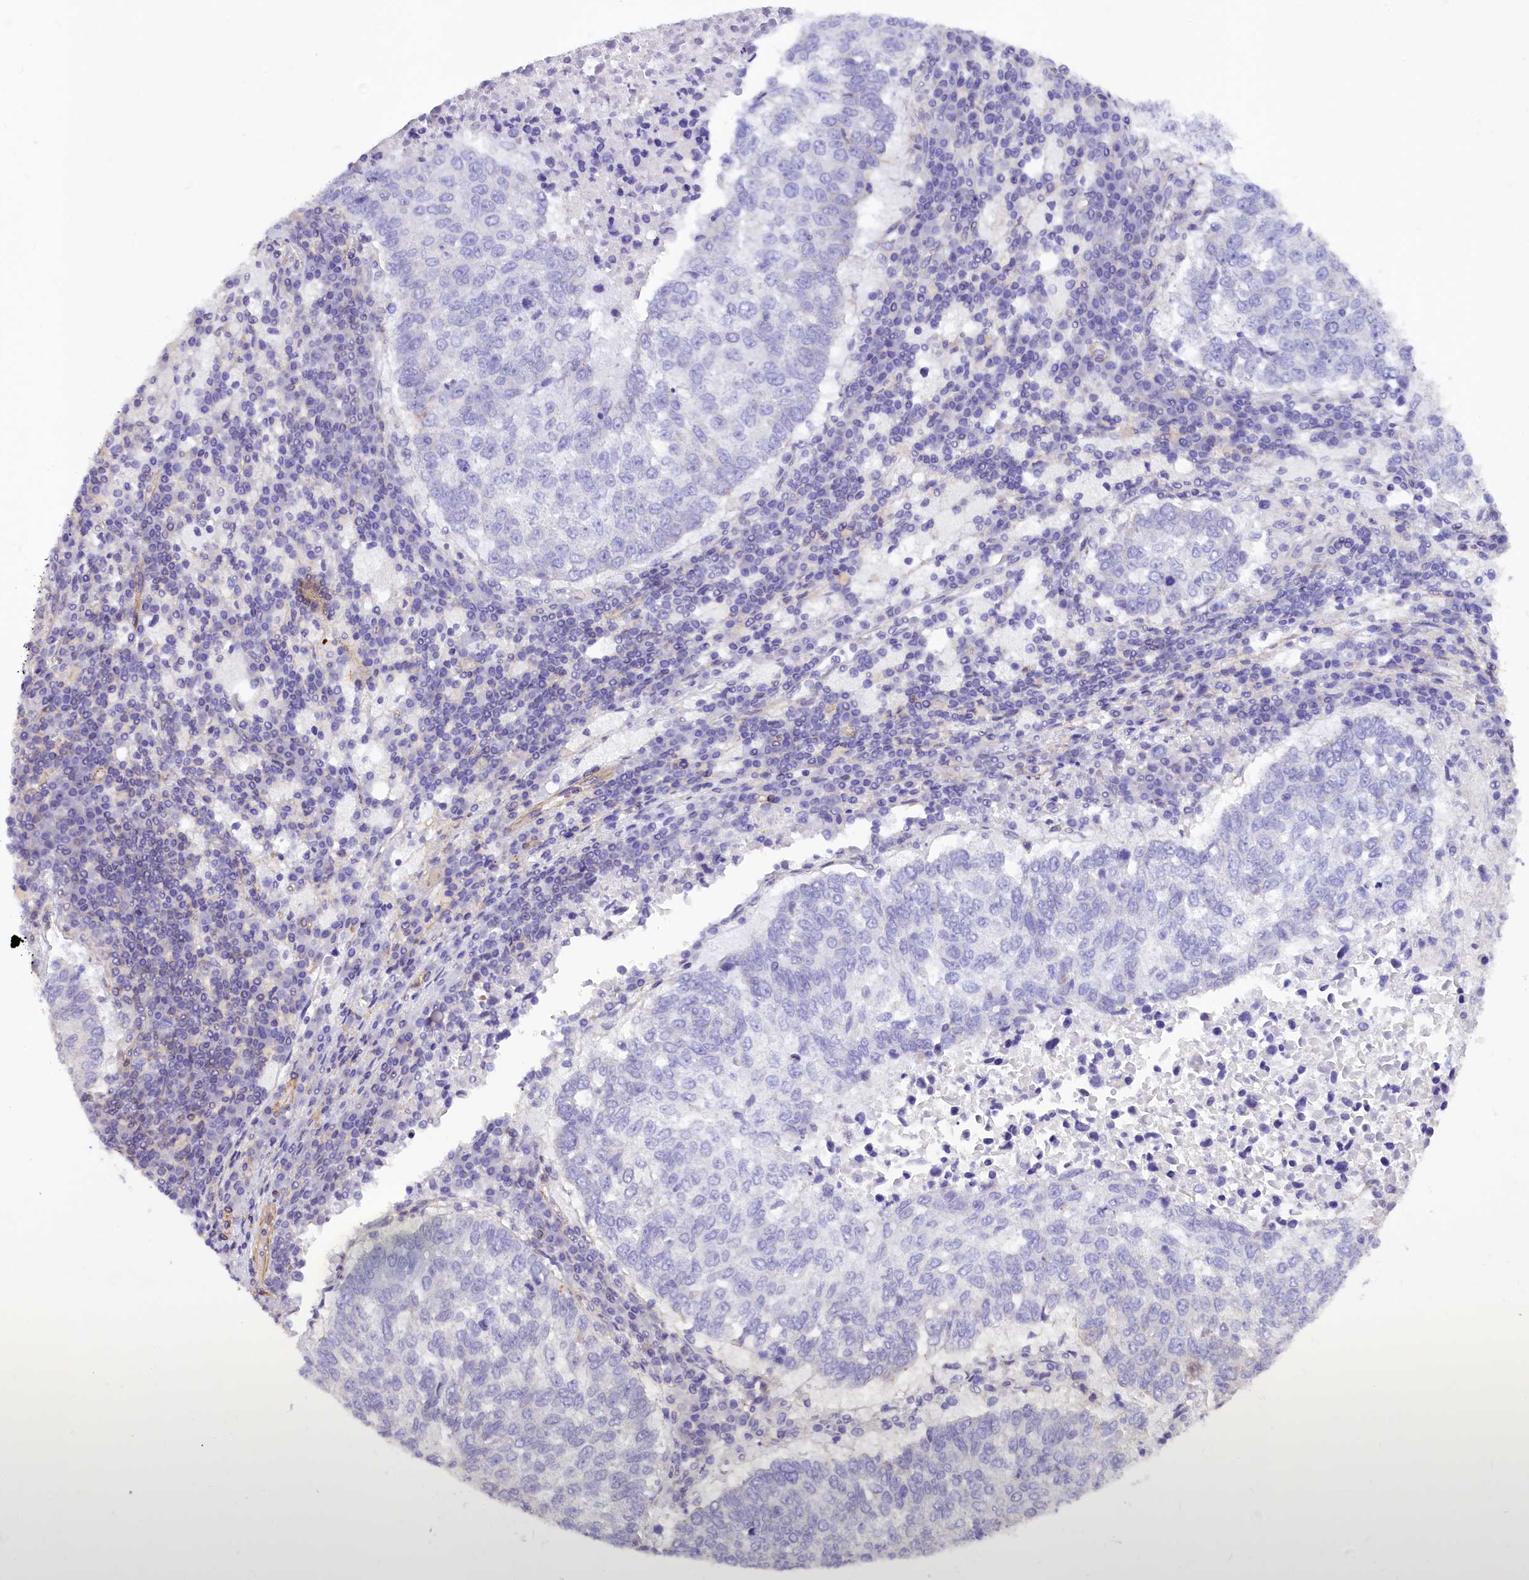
{"staining": {"intensity": "negative", "quantity": "none", "location": "none"}, "tissue": "lung cancer", "cell_type": "Tumor cells", "image_type": "cancer", "snomed": [{"axis": "morphology", "description": "Squamous cell carcinoma, NOS"}, {"axis": "topography", "description": "Lung"}], "caption": "Photomicrograph shows no significant protein staining in tumor cells of lung cancer. Nuclei are stained in blue.", "gene": "MED20", "patient": {"sex": "male", "age": 73}}